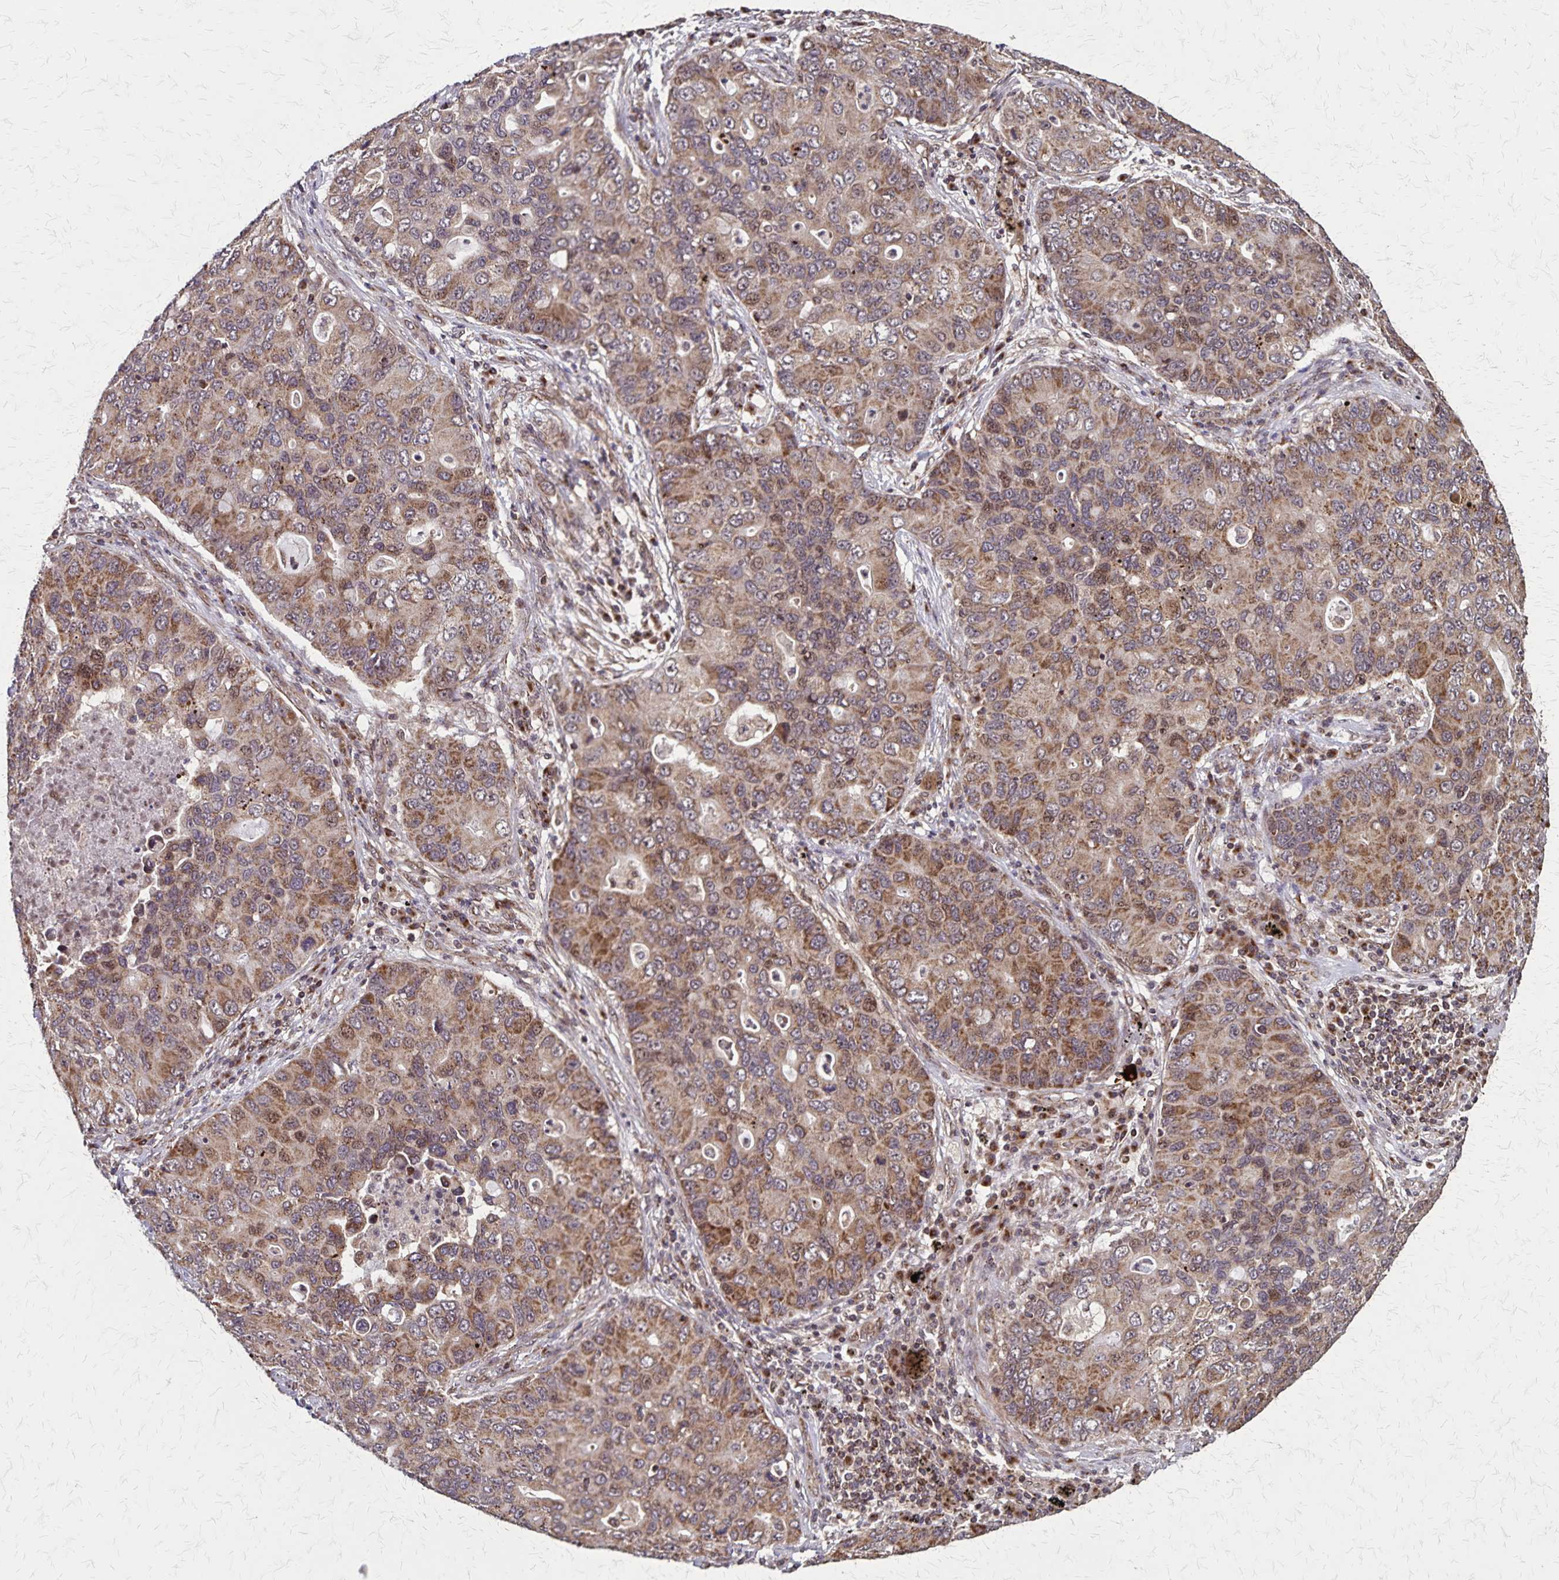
{"staining": {"intensity": "moderate", "quantity": ">75%", "location": "cytoplasmic/membranous,nuclear"}, "tissue": "lung cancer", "cell_type": "Tumor cells", "image_type": "cancer", "snomed": [{"axis": "morphology", "description": "Adenocarcinoma, NOS"}, {"axis": "morphology", "description": "Adenocarcinoma, metastatic, NOS"}, {"axis": "topography", "description": "Lymph node"}, {"axis": "topography", "description": "Lung"}], "caption": "Human lung cancer stained for a protein (brown) displays moderate cytoplasmic/membranous and nuclear positive staining in approximately >75% of tumor cells.", "gene": "NFS1", "patient": {"sex": "female", "age": 54}}